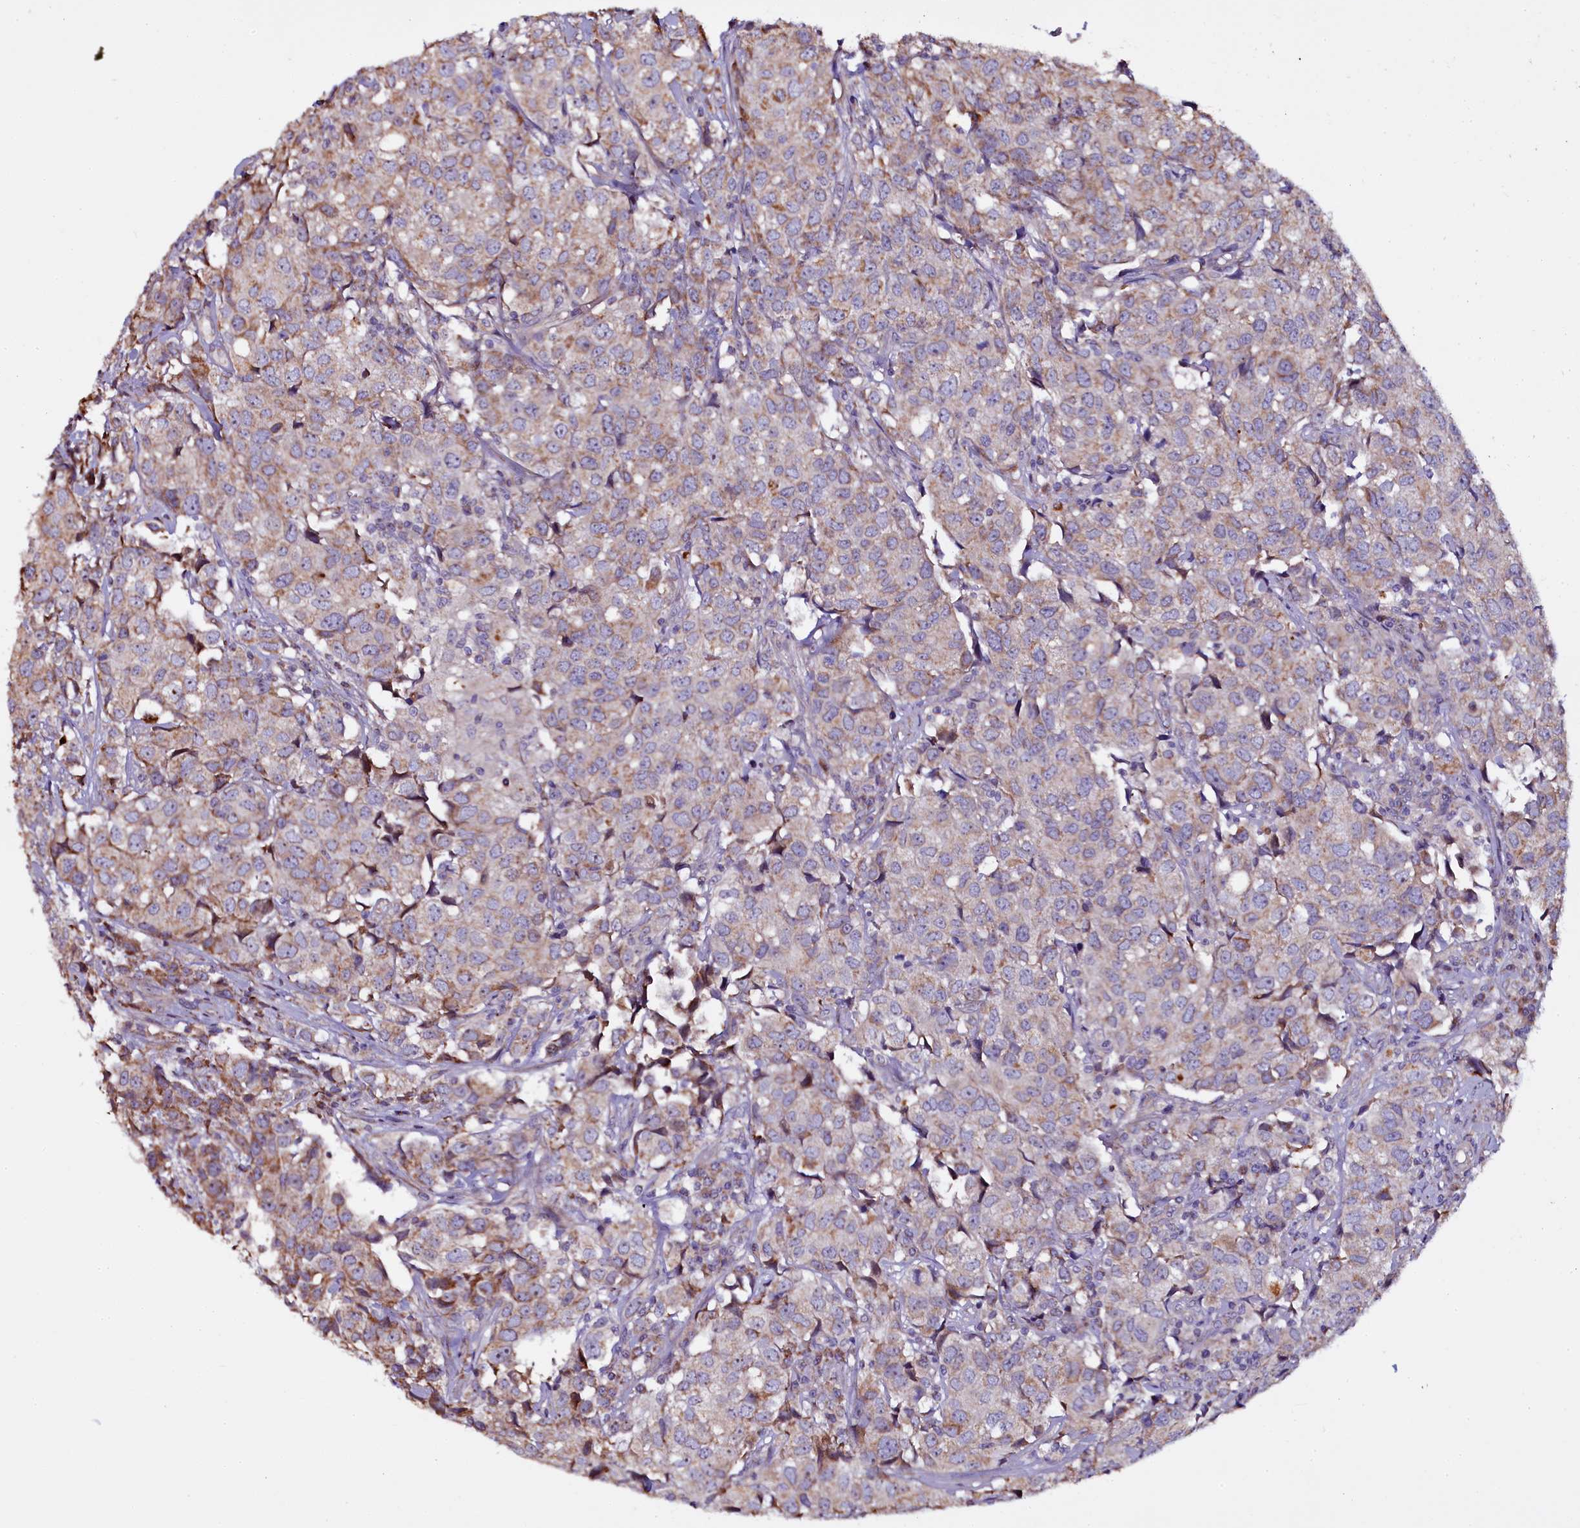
{"staining": {"intensity": "moderate", "quantity": ">75%", "location": "cytoplasmic/membranous"}, "tissue": "urothelial cancer", "cell_type": "Tumor cells", "image_type": "cancer", "snomed": [{"axis": "morphology", "description": "Urothelial carcinoma, High grade"}, {"axis": "topography", "description": "Urinary bladder"}], "caption": "A brown stain shows moderate cytoplasmic/membranous expression of a protein in human urothelial carcinoma (high-grade) tumor cells.", "gene": "NAA80", "patient": {"sex": "female", "age": 75}}